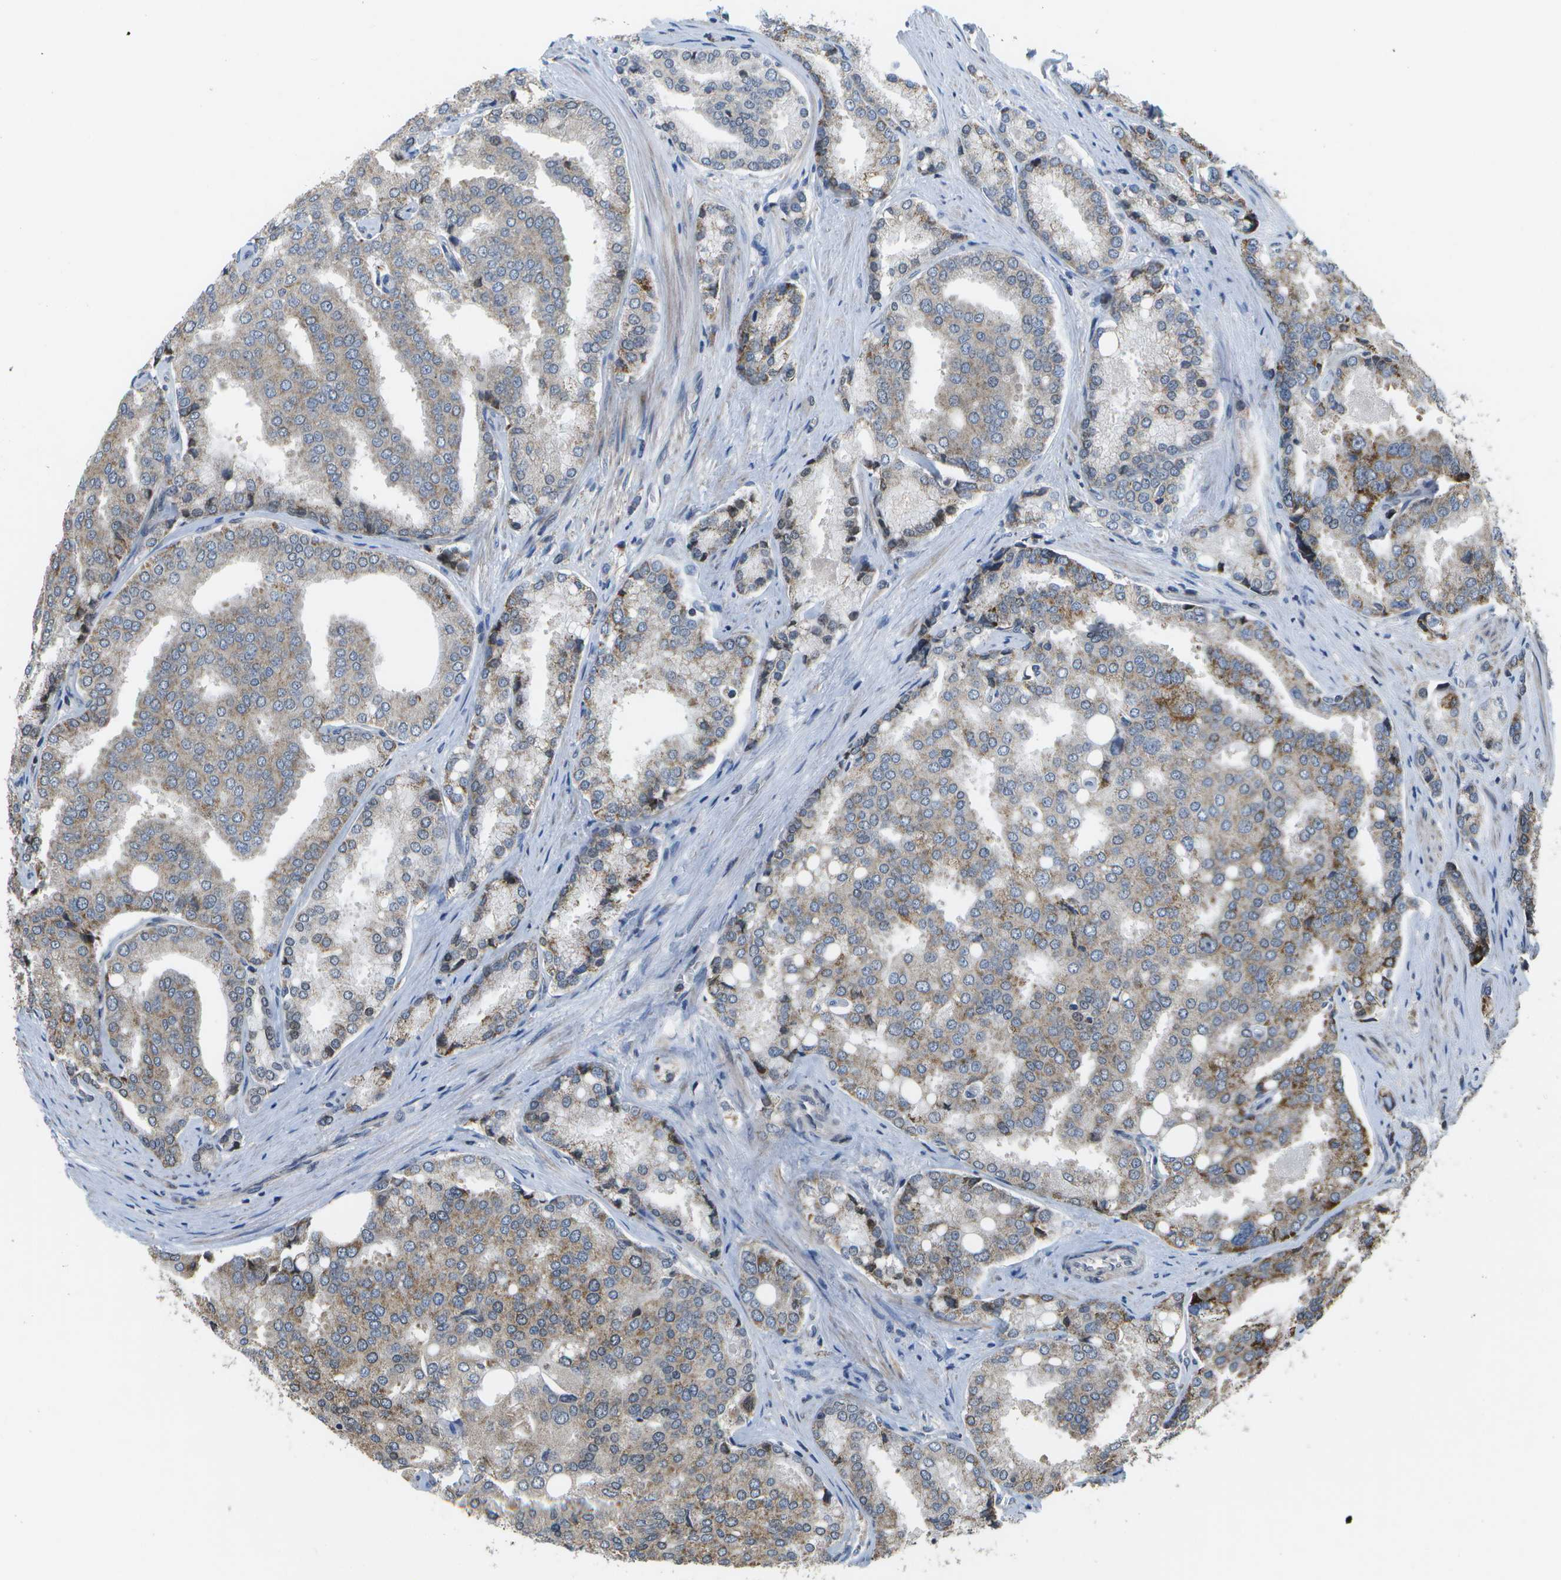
{"staining": {"intensity": "moderate", "quantity": ">75%", "location": "cytoplasmic/membranous"}, "tissue": "prostate cancer", "cell_type": "Tumor cells", "image_type": "cancer", "snomed": [{"axis": "morphology", "description": "Adenocarcinoma, High grade"}, {"axis": "topography", "description": "Prostate"}], "caption": "Immunohistochemistry (DAB) staining of human prostate cancer (high-grade adenocarcinoma) shows moderate cytoplasmic/membranous protein staining in approximately >75% of tumor cells. The protein is stained brown, and the nuclei are stained in blue (DAB (3,3'-diaminobenzidine) IHC with brightfield microscopy, high magnification).", "gene": "HADHA", "patient": {"sex": "male", "age": 50}}